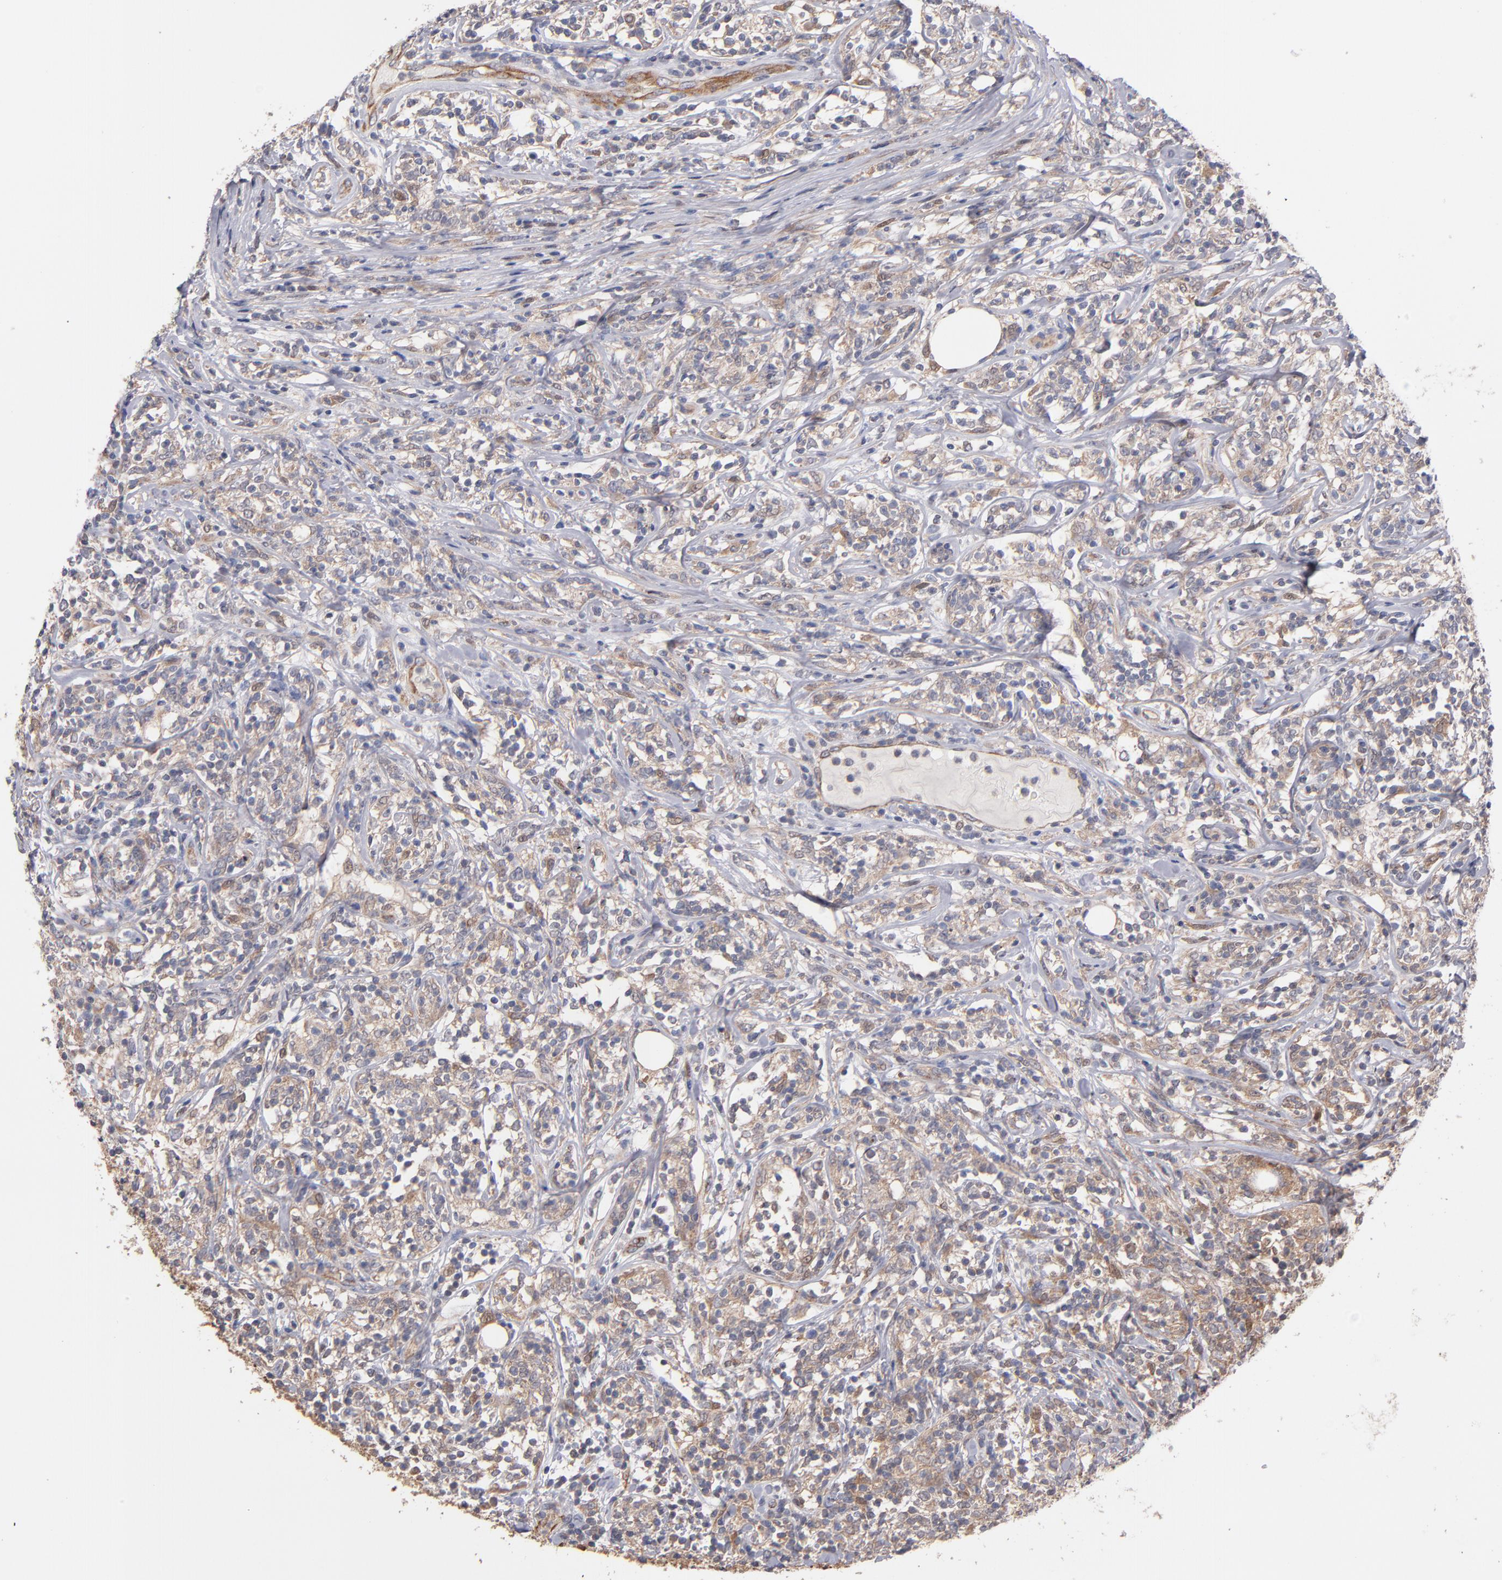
{"staining": {"intensity": "weak", "quantity": ">75%", "location": "cytoplasmic/membranous"}, "tissue": "lymphoma", "cell_type": "Tumor cells", "image_type": "cancer", "snomed": [{"axis": "morphology", "description": "Malignant lymphoma, non-Hodgkin's type, High grade"}, {"axis": "topography", "description": "Lymph node"}], "caption": "High-magnification brightfield microscopy of malignant lymphoma, non-Hodgkin's type (high-grade) stained with DAB (brown) and counterstained with hematoxylin (blue). tumor cells exhibit weak cytoplasmic/membranous positivity is seen in approximately>75% of cells.", "gene": "GMFG", "patient": {"sex": "female", "age": 84}}